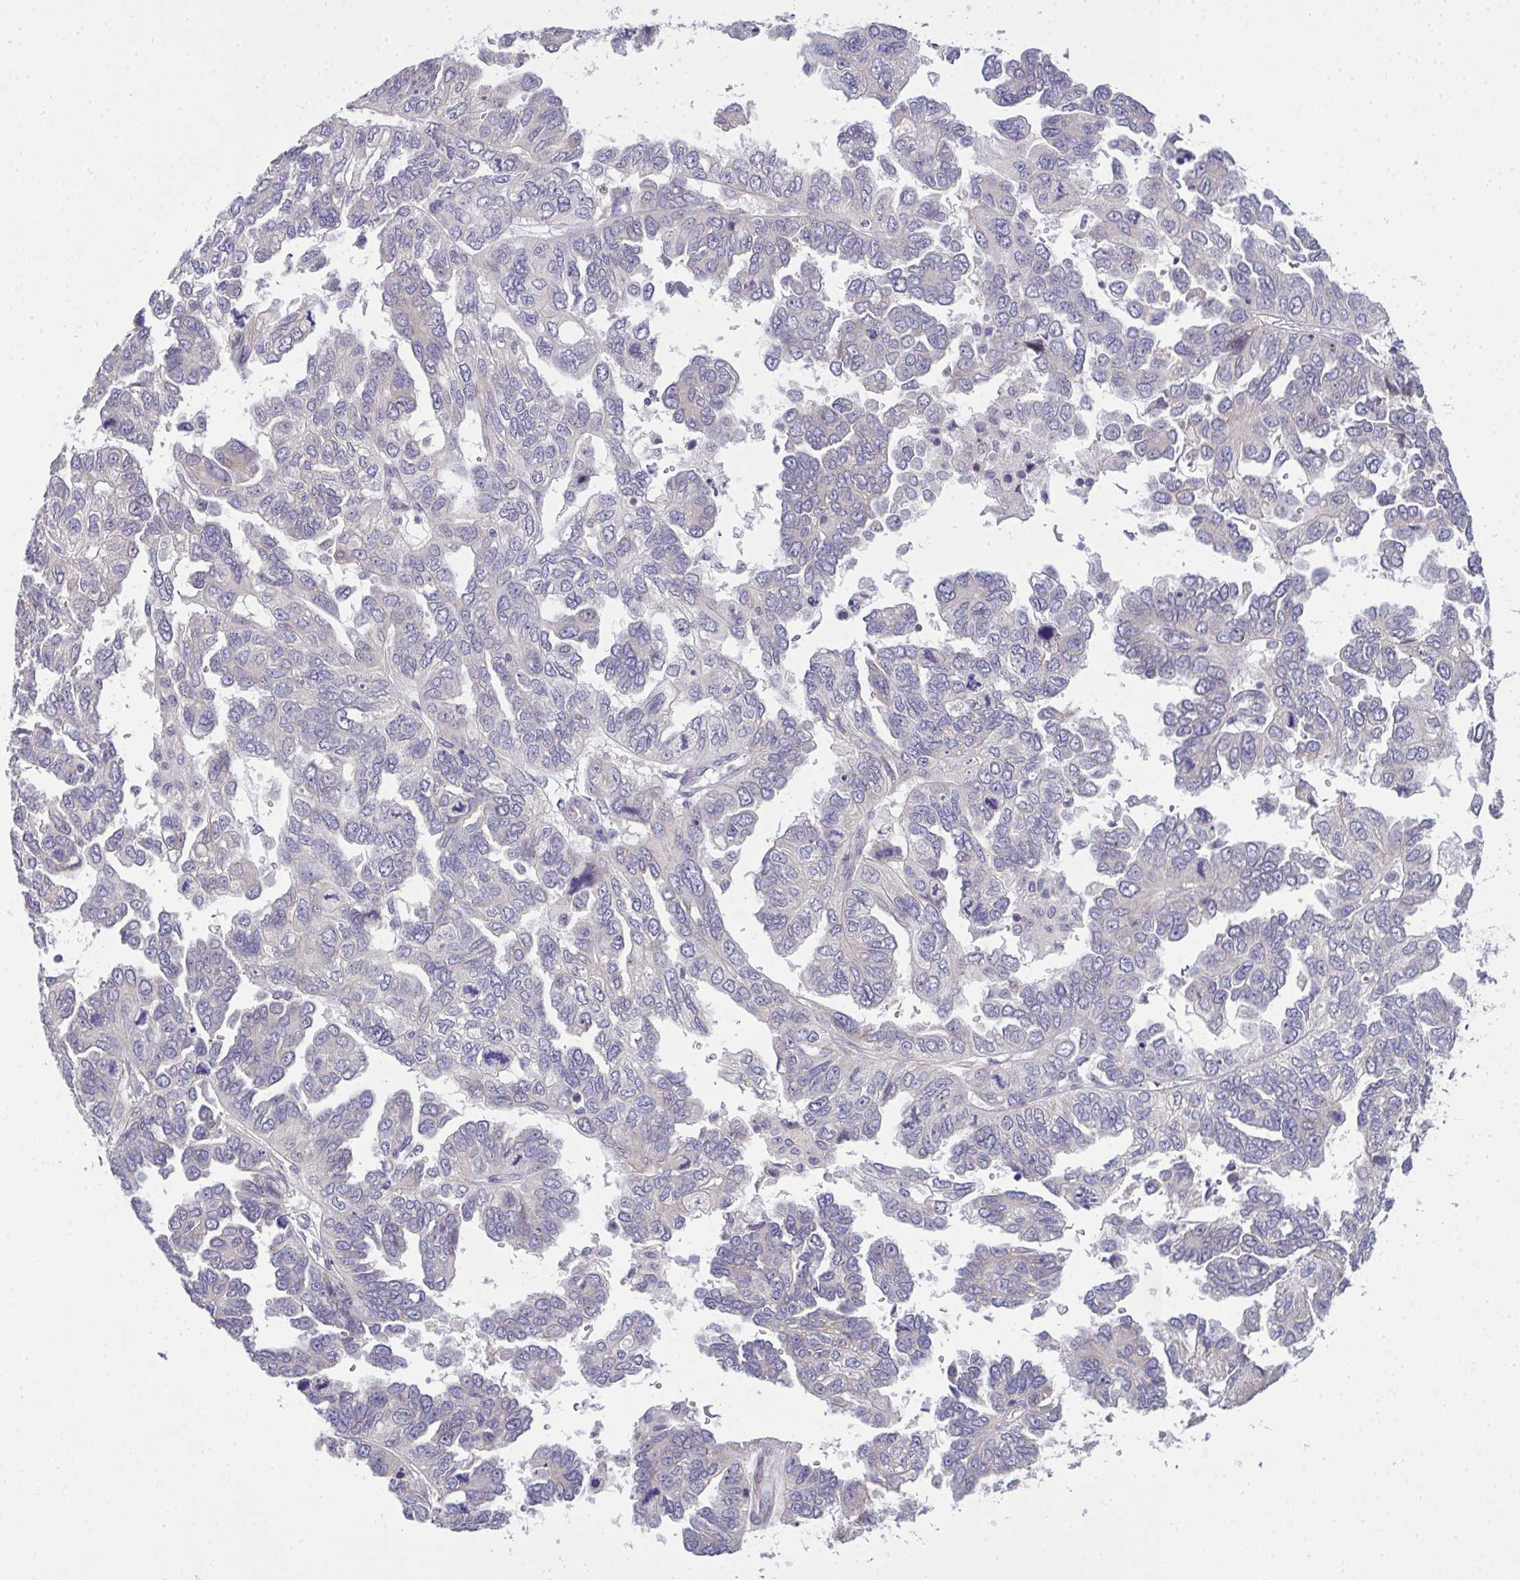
{"staining": {"intensity": "negative", "quantity": "none", "location": "none"}, "tissue": "ovarian cancer", "cell_type": "Tumor cells", "image_type": "cancer", "snomed": [{"axis": "morphology", "description": "Cystadenocarcinoma, serous, NOS"}, {"axis": "topography", "description": "Ovary"}], "caption": "Immunohistochemical staining of ovarian cancer (serous cystadenocarcinoma) demonstrates no significant expression in tumor cells.", "gene": "NT5C1A", "patient": {"sex": "female", "age": 53}}